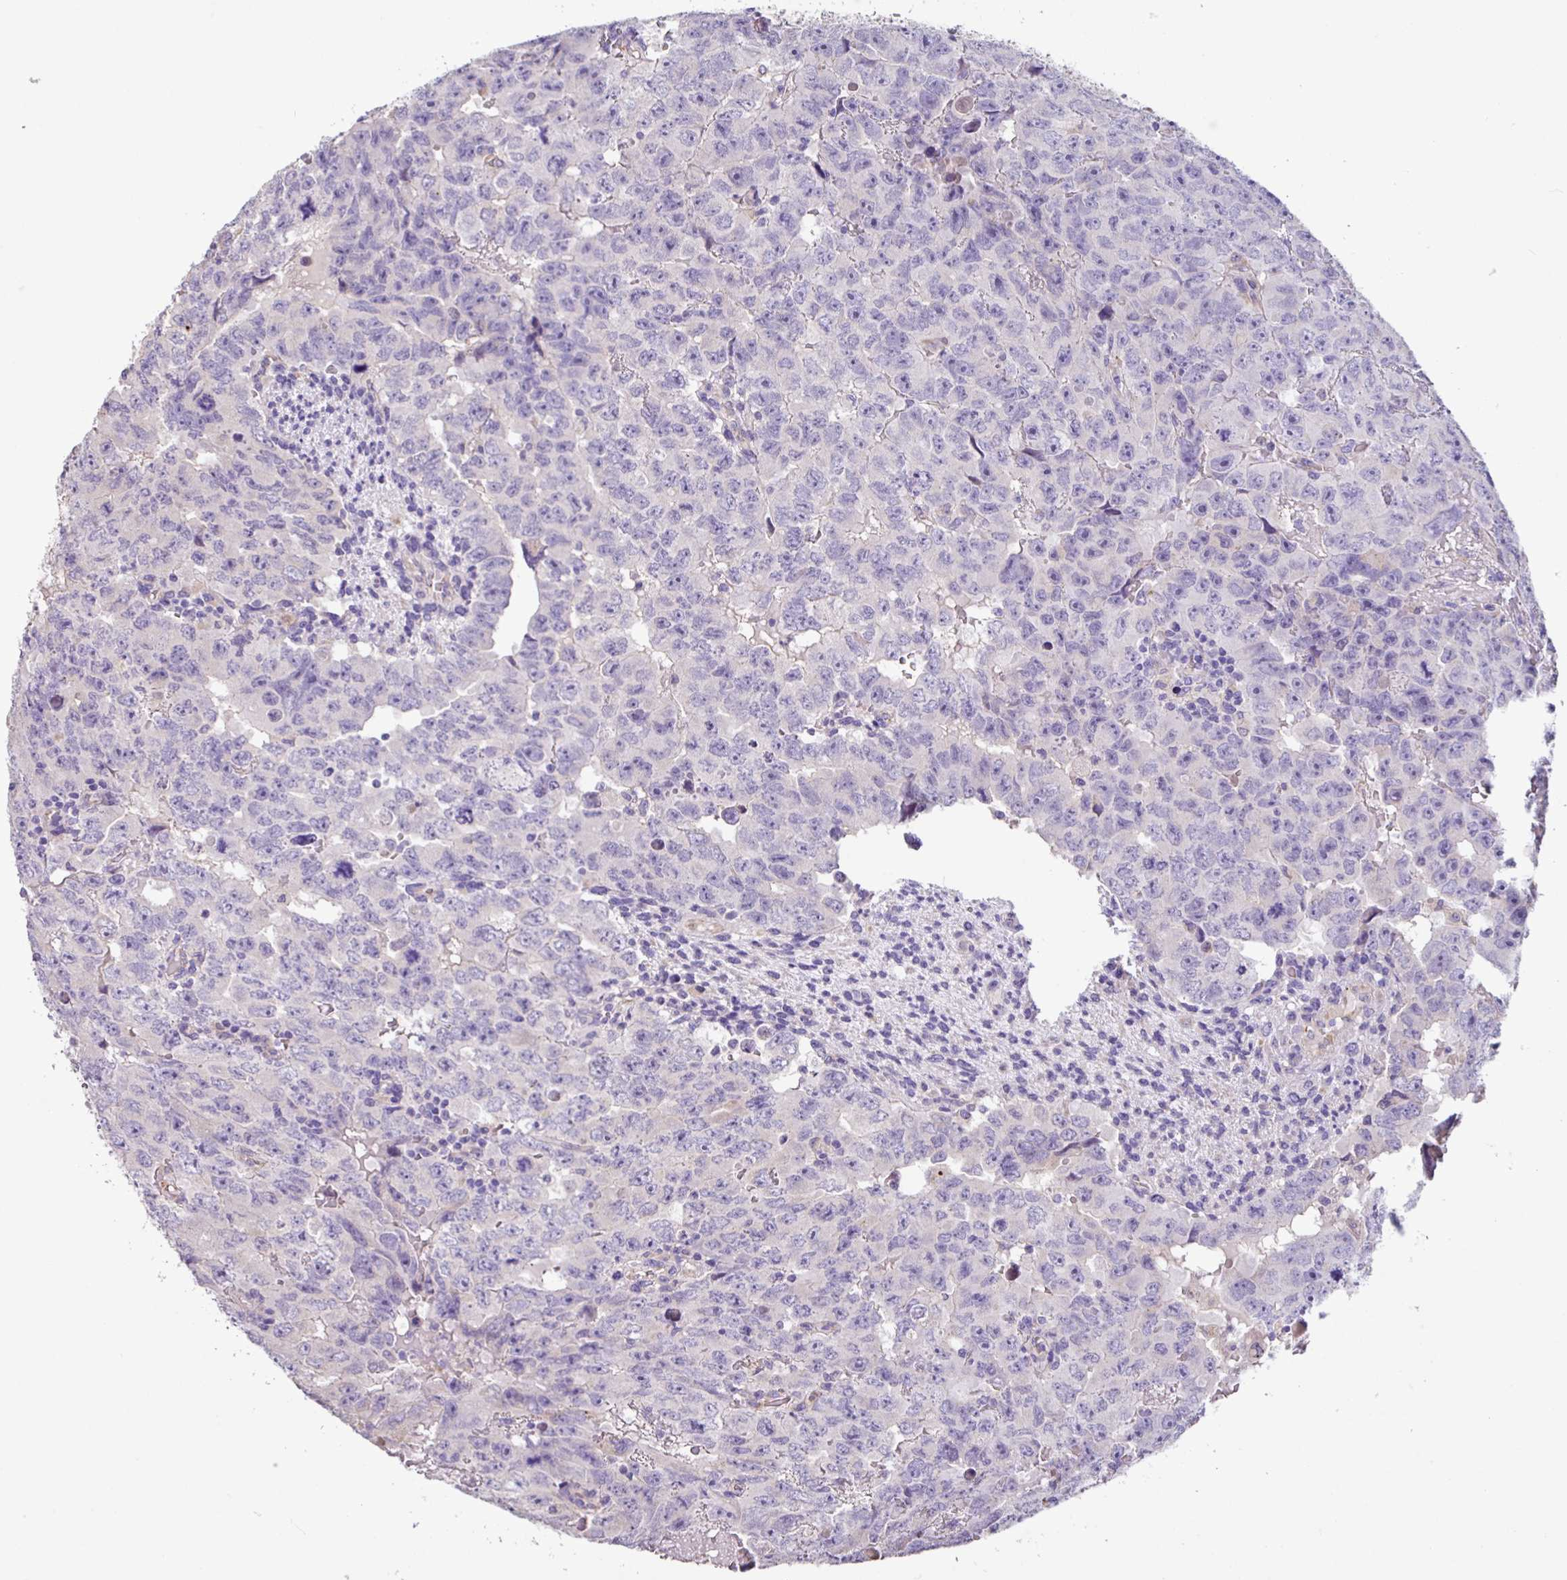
{"staining": {"intensity": "negative", "quantity": "none", "location": "none"}, "tissue": "testis cancer", "cell_type": "Tumor cells", "image_type": "cancer", "snomed": [{"axis": "morphology", "description": "Carcinoma, Embryonal, NOS"}, {"axis": "topography", "description": "Testis"}], "caption": "High magnification brightfield microscopy of testis embryonal carcinoma stained with DAB (3,3'-diaminobenzidine) (brown) and counterstained with hematoxylin (blue): tumor cells show no significant positivity.", "gene": "ZG16", "patient": {"sex": "male", "age": 24}}